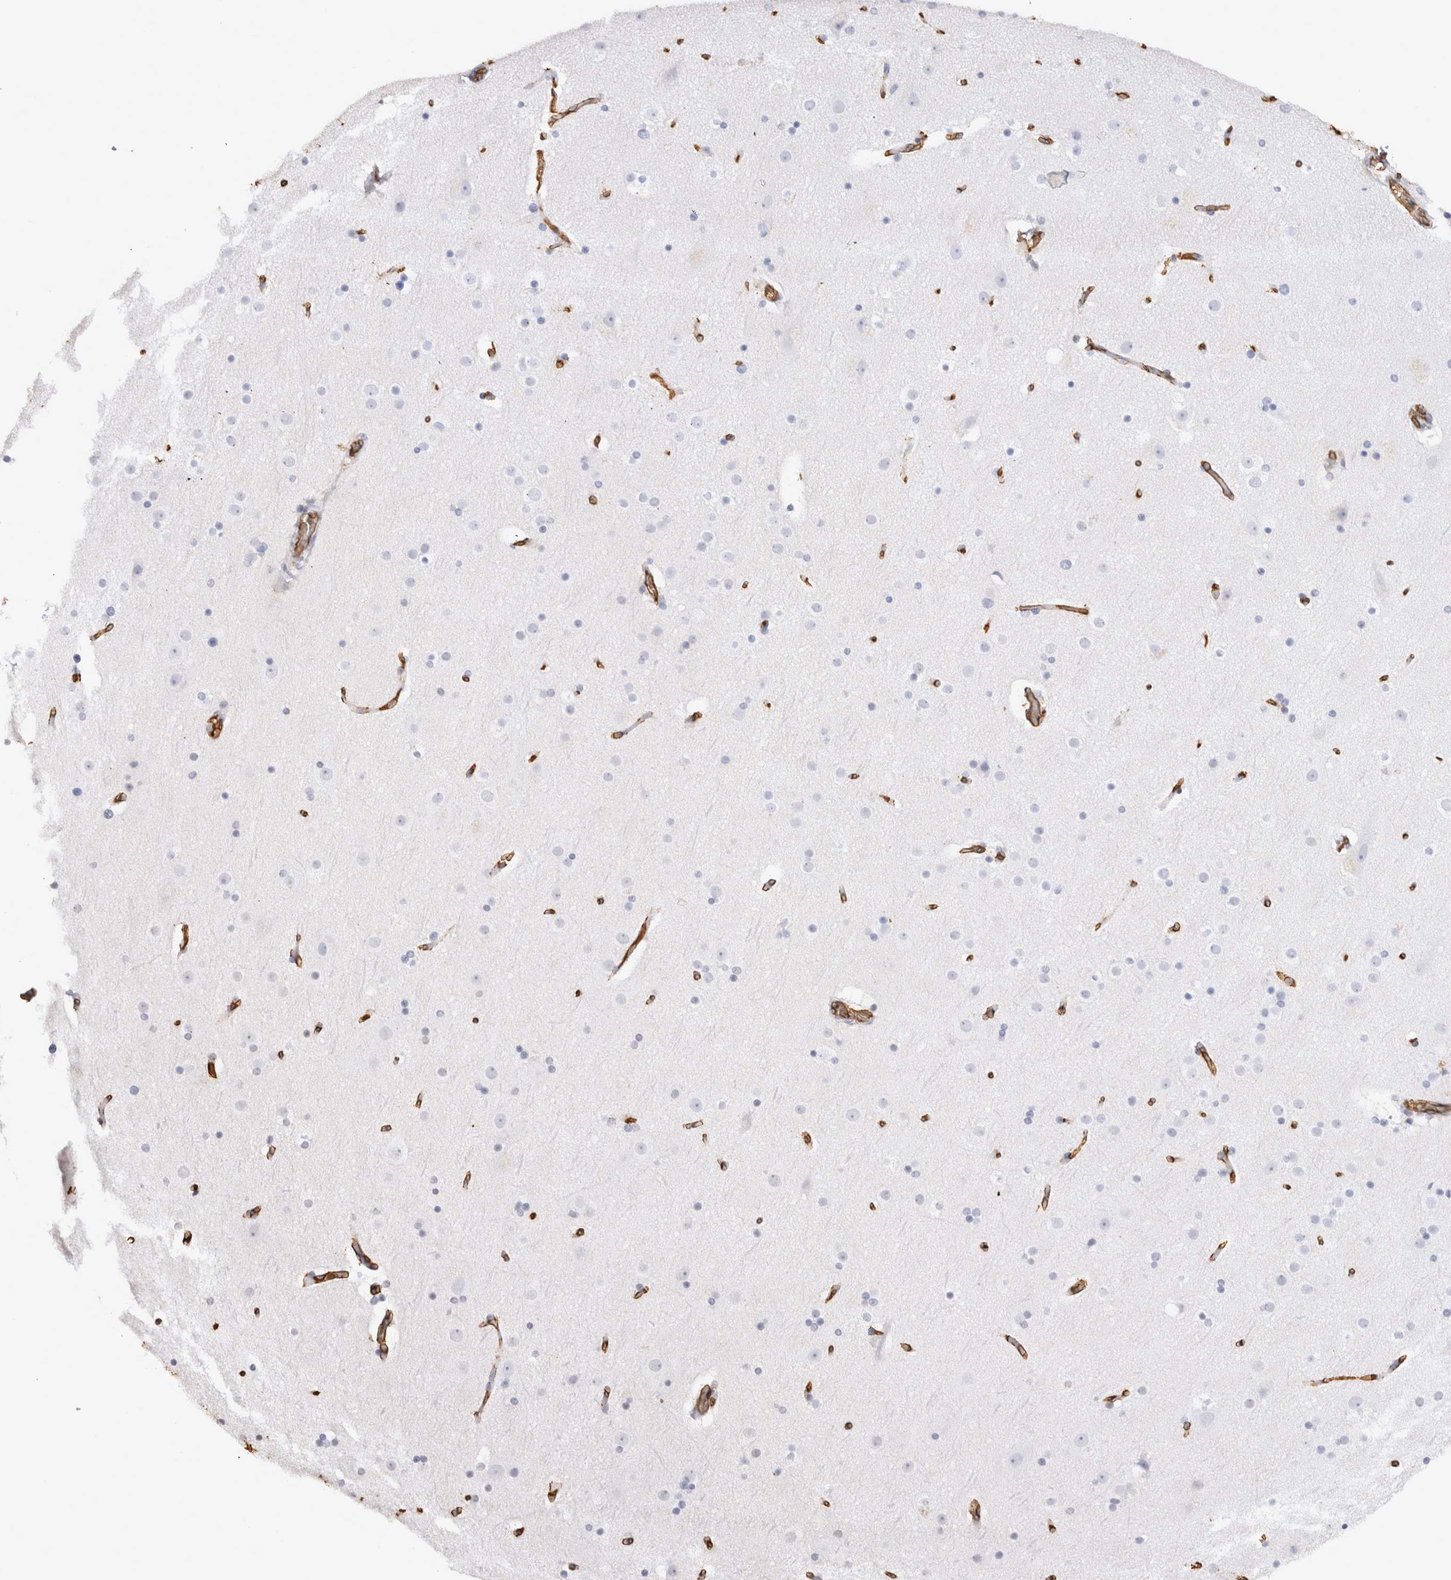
{"staining": {"intensity": "strong", "quantity": ">75%", "location": "cytoplasmic/membranous"}, "tissue": "cerebral cortex", "cell_type": "Endothelial cells", "image_type": "normal", "snomed": [{"axis": "morphology", "description": "Normal tissue, NOS"}, {"axis": "topography", "description": "Cerebral cortex"}], "caption": "This histopathology image shows immunohistochemistry staining of unremarkable human cerebral cortex, with high strong cytoplasmic/membranous expression in about >75% of endothelial cells.", "gene": "IL17RC", "patient": {"sex": "male", "age": 57}}